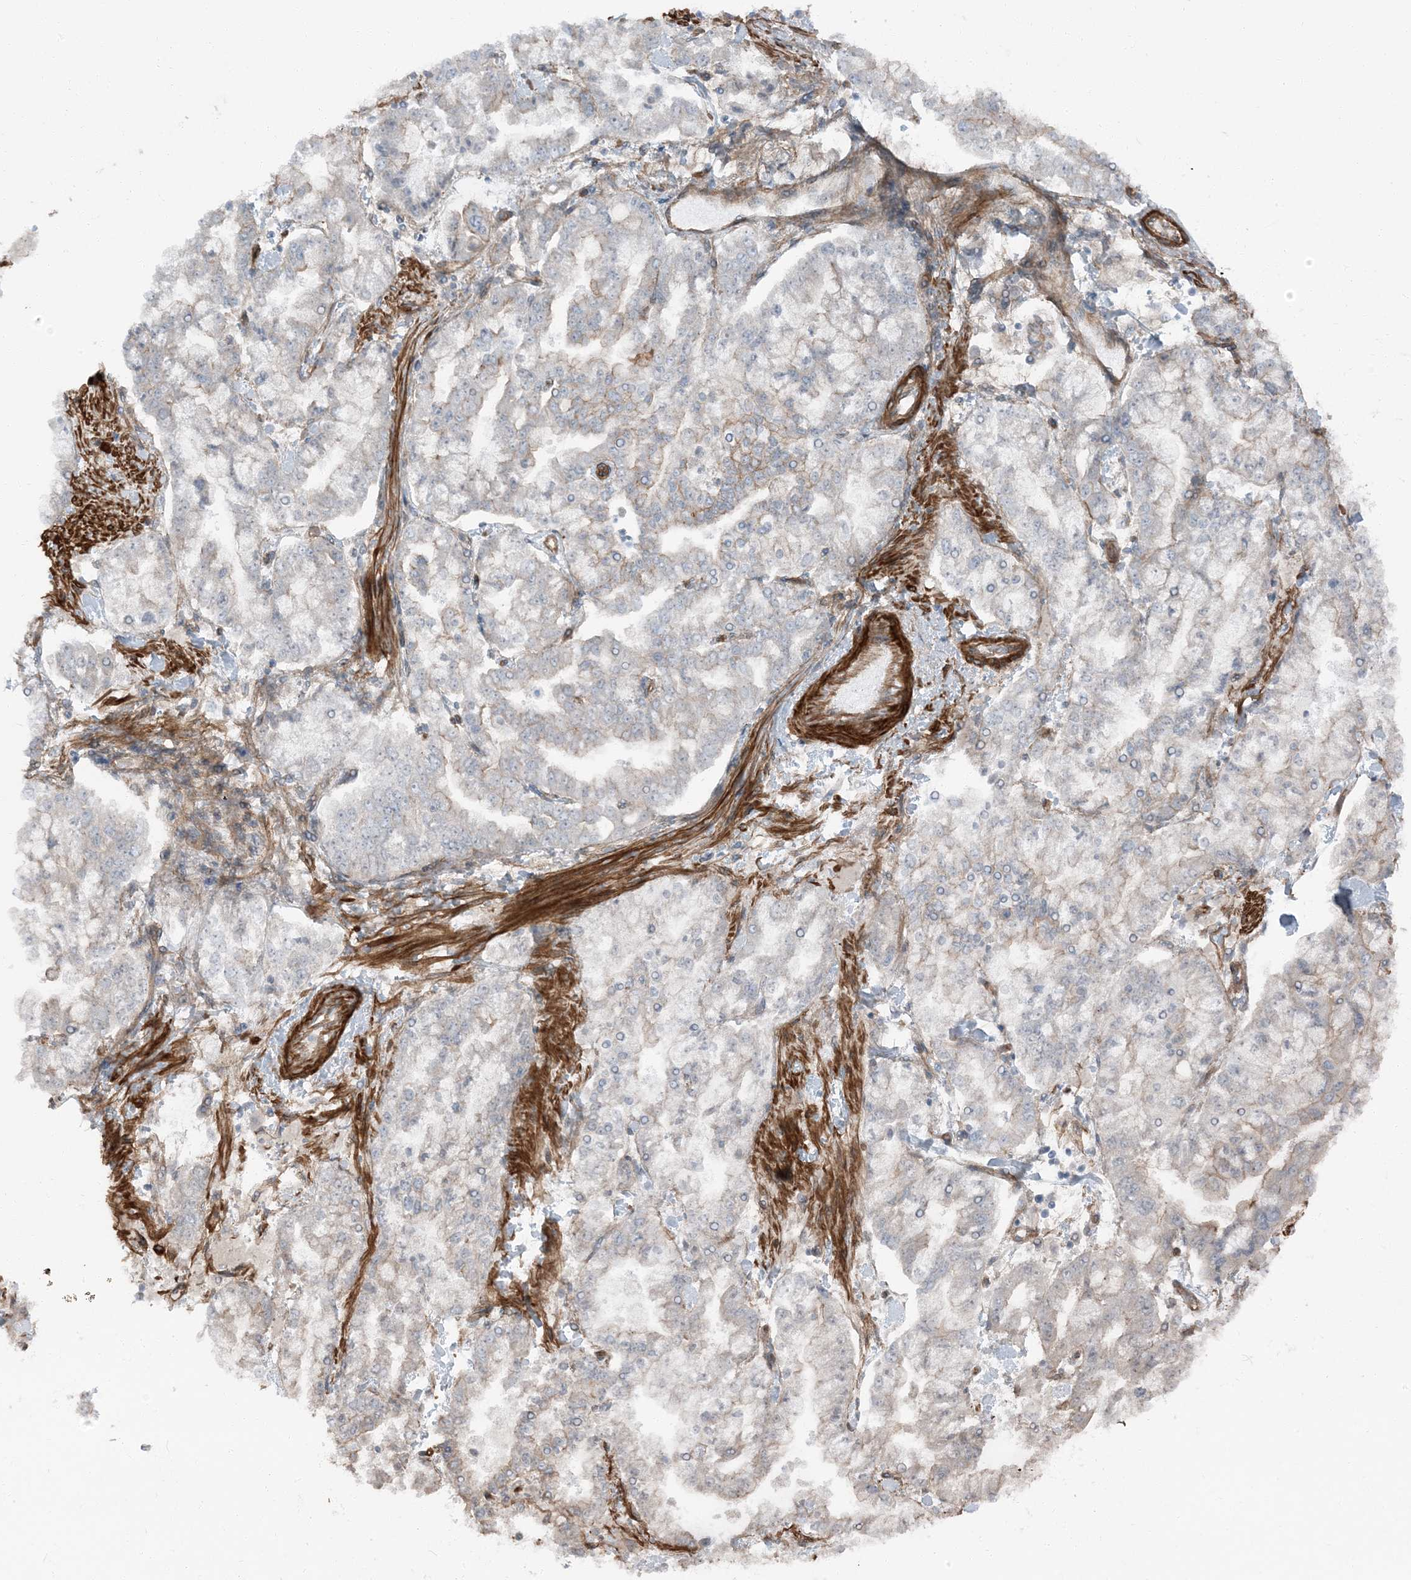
{"staining": {"intensity": "weak", "quantity": "<25%", "location": "cytoplasmic/membranous"}, "tissue": "stomach cancer", "cell_type": "Tumor cells", "image_type": "cancer", "snomed": [{"axis": "morphology", "description": "Normal tissue, NOS"}, {"axis": "morphology", "description": "Adenocarcinoma, NOS"}, {"axis": "topography", "description": "Stomach, upper"}, {"axis": "topography", "description": "Stomach"}], "caption": "Histopathology image shows no significant protein positivity in tumor cells of stomach cancer (adenocarcinoma).", "gene": "ZFP90", "patient": {"sex": "male", "age": 76}}